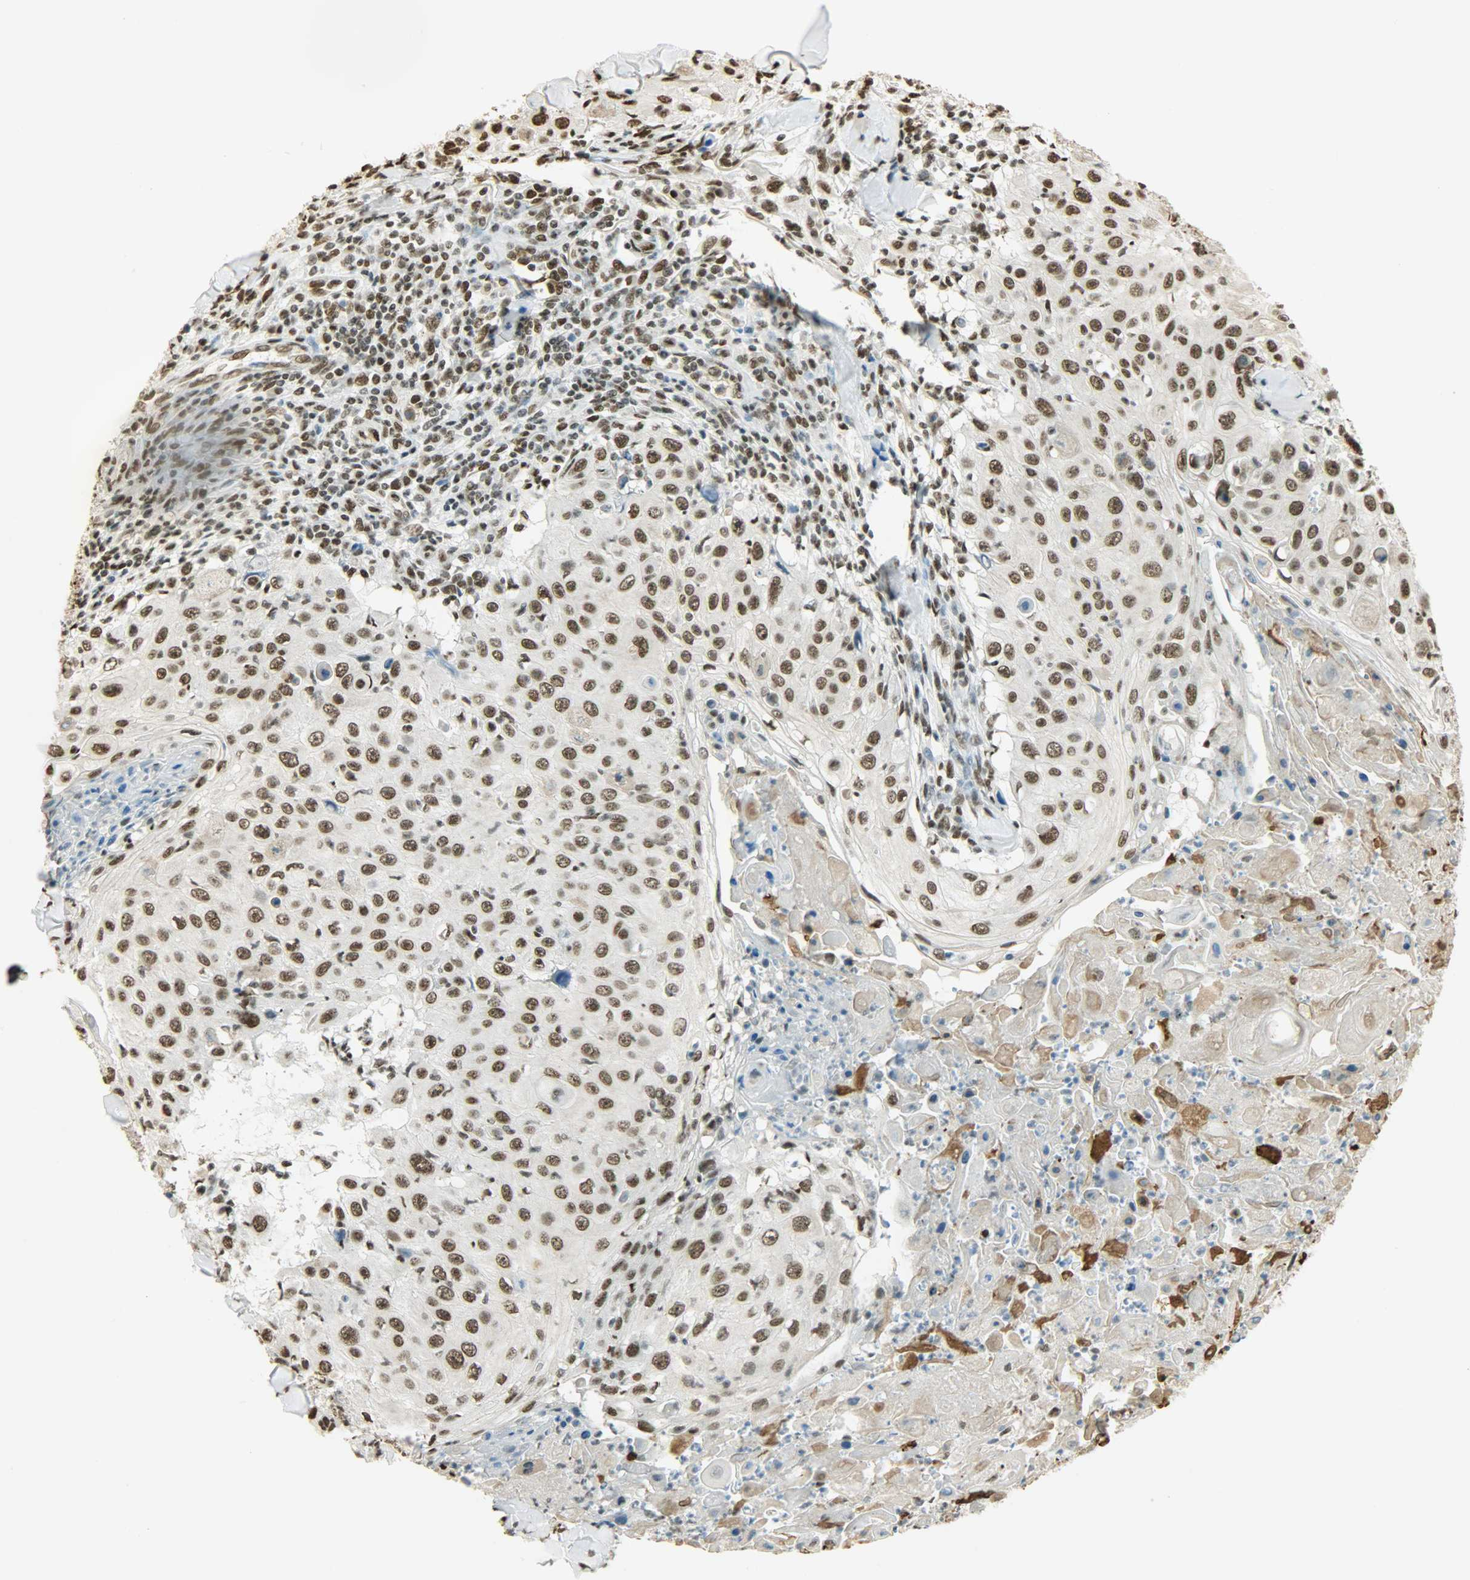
{"staining": {"intensity": "strong", "quantity": ">75%", "location": "nuclear"}, "tissue": "skin cancer", "cell_type": "Tumor cells", "image_type": "cancer", "snomed": [{"axis": "morphology", "description": "Squamous cell carcinoma, NOS"}, {"axis": "topography", "description": "Skin"}], "caption": "Human skin cancer stained for a protein (brown) displays strong nuclear positive positivity in approximately >75% of tumor cells.", "gene": "MYEF2", "patient": {"sex": "male", "age": 86}}